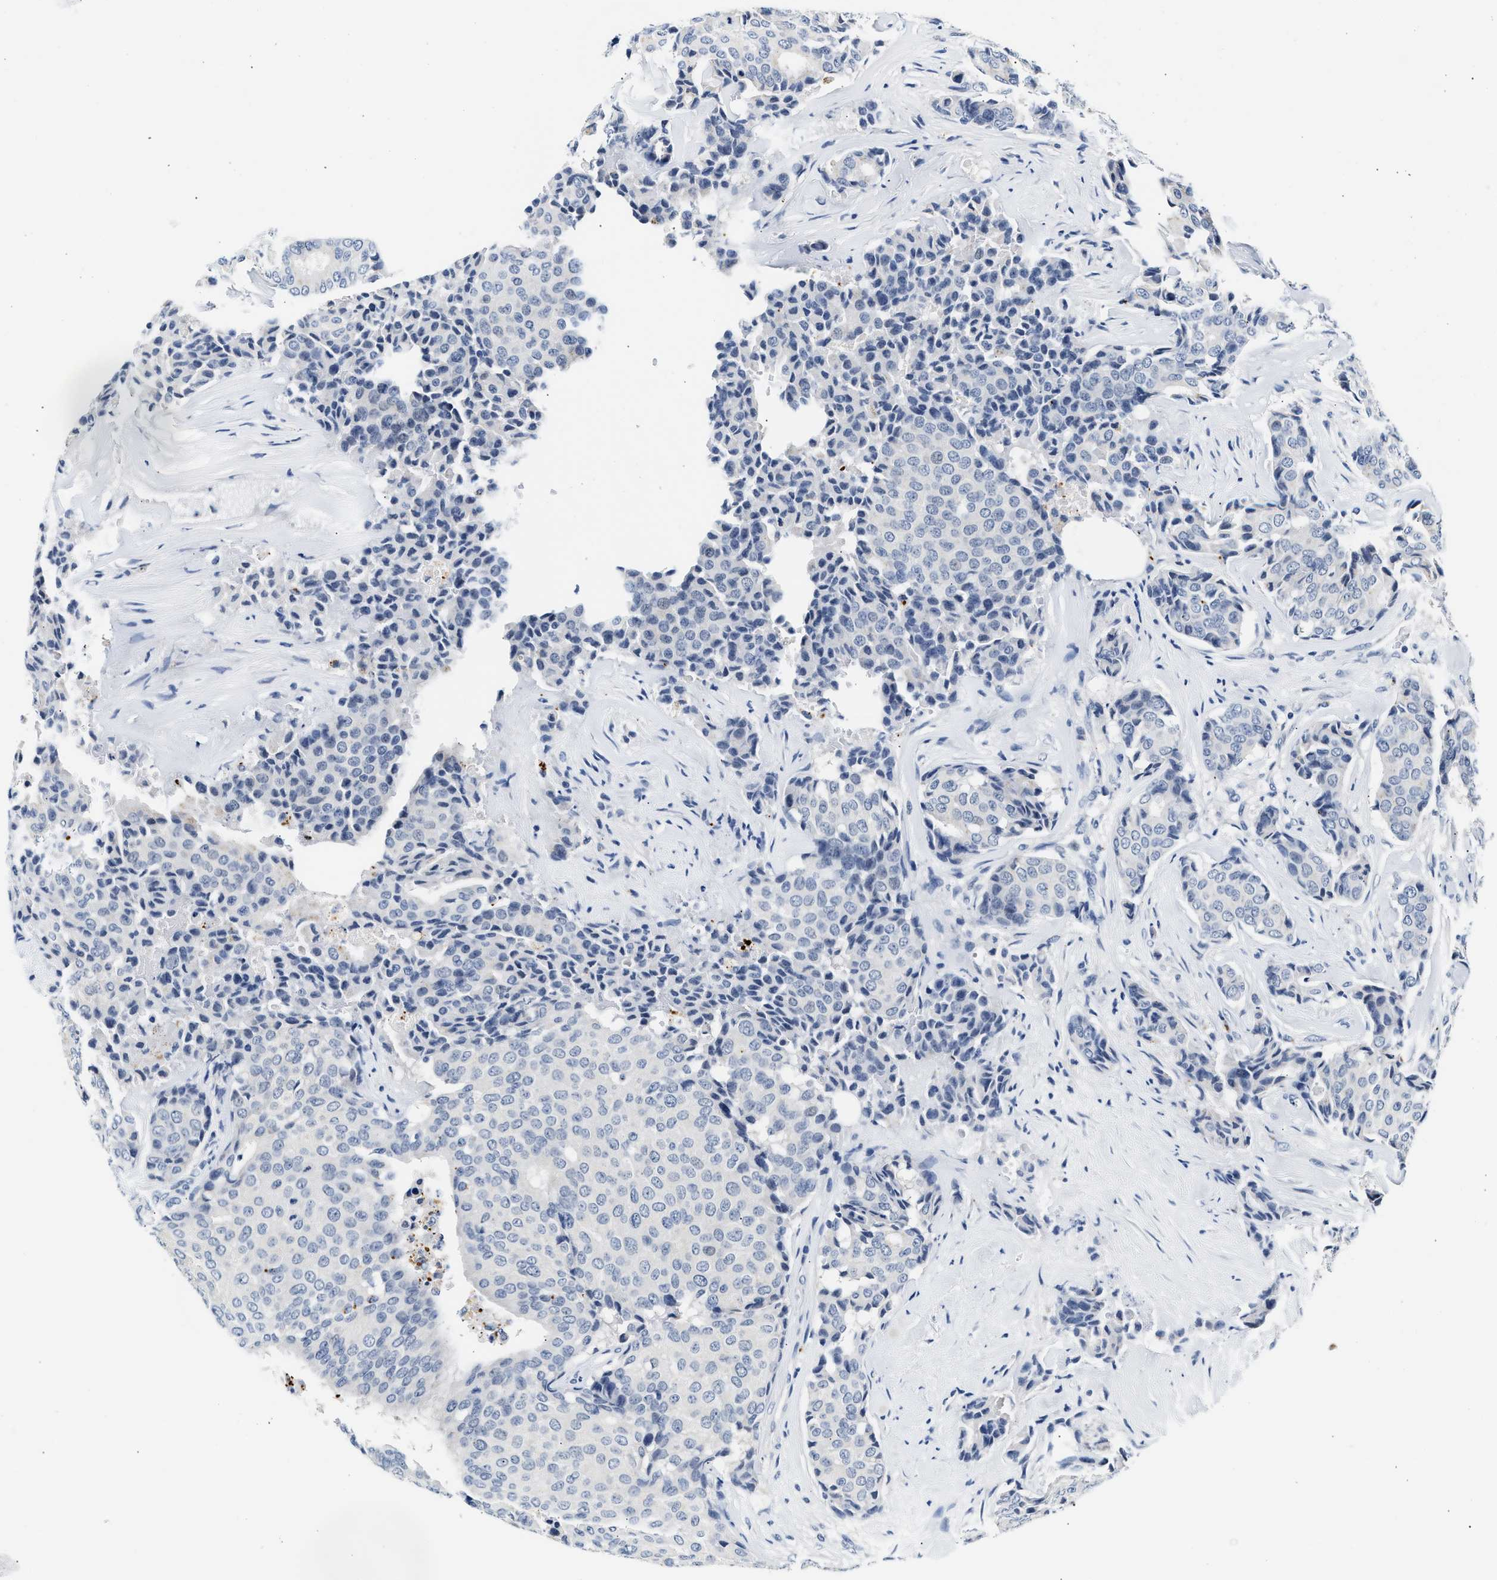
{"staining": {"intensity": "negative", "quantity": "none", "location": "none"}, "tissue": "breast cancer", "cell_type": "Tumor cells", "image_type": "cancer", "snomed": [{"axis": "morphology", "description": "Duct carcinoma"}, {"axis": "topography", "description": "Breast"}], "caption": "The histopathology image exhibits no significant positivity in tumor cells of infiltrating ductal carcinoma (breast).", "gene": "MED22", "patient": {"sex": "female", "age": 75}}